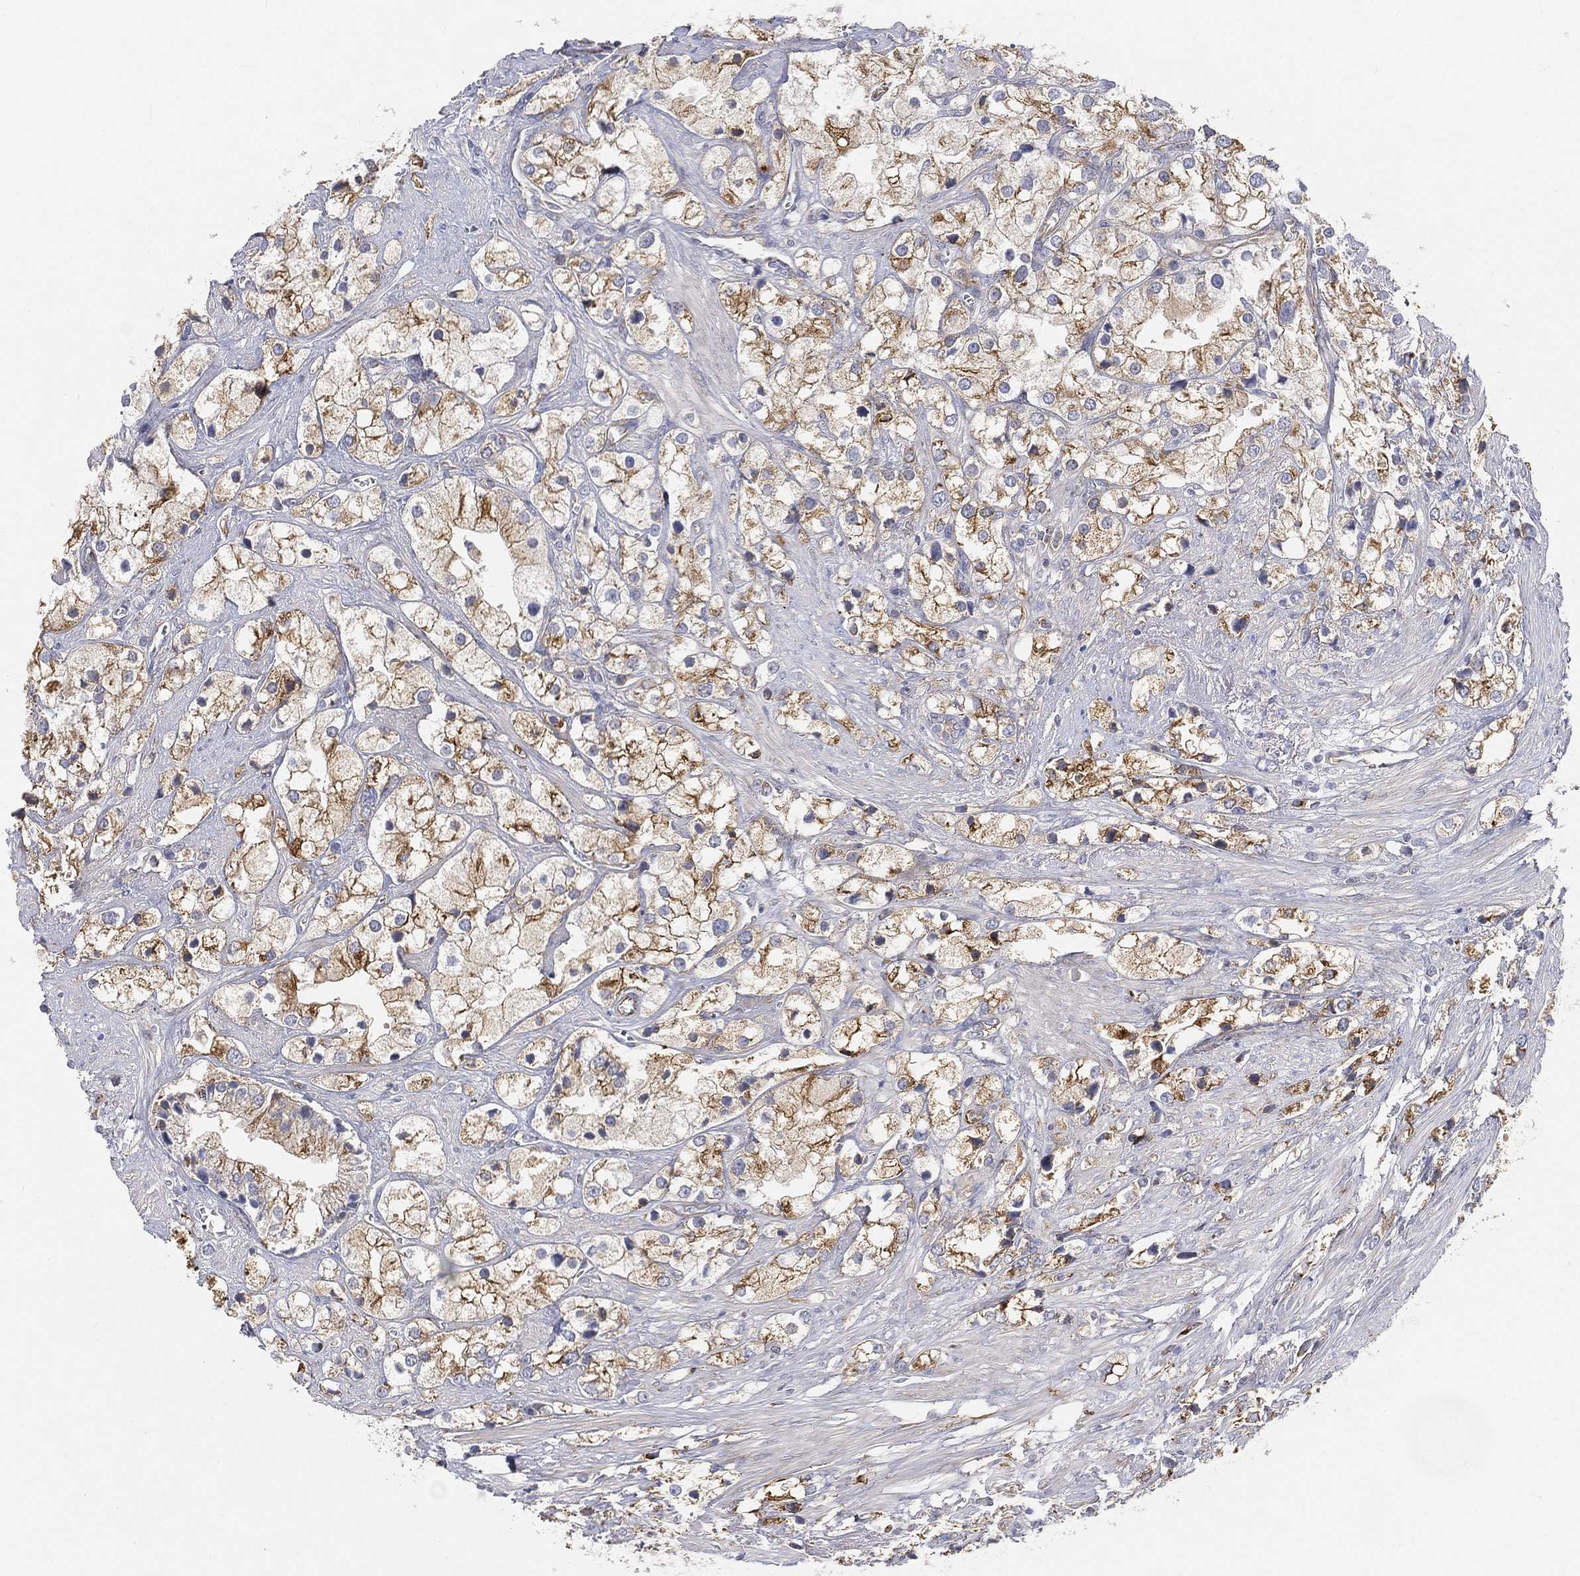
{"staining": {"intensity": "moderate", "quantity": "25%-75%", "location": "cytoplasmic/membranous"}, "tissue": "prostate cancer", "cell_type": "Tumor cells", "image_type": "cancer", "snomed": [{"axis": "morphology", "description": "Adenocarcinoma, NOS"}, {"axis": "topography", "description": "Prostate and seminal vesicle, NOS"}, {"axis": "topography", "description": "Prostate"}], "caption": "Human adenocarcinoma (prostate) stained for a protein (brown) displays moderate cytoplasmic/membranous positive positivity in about 25%-75% of tumor cells.", "gene": "TMEM25", "patient": {"sex": "male", "age": 79}}